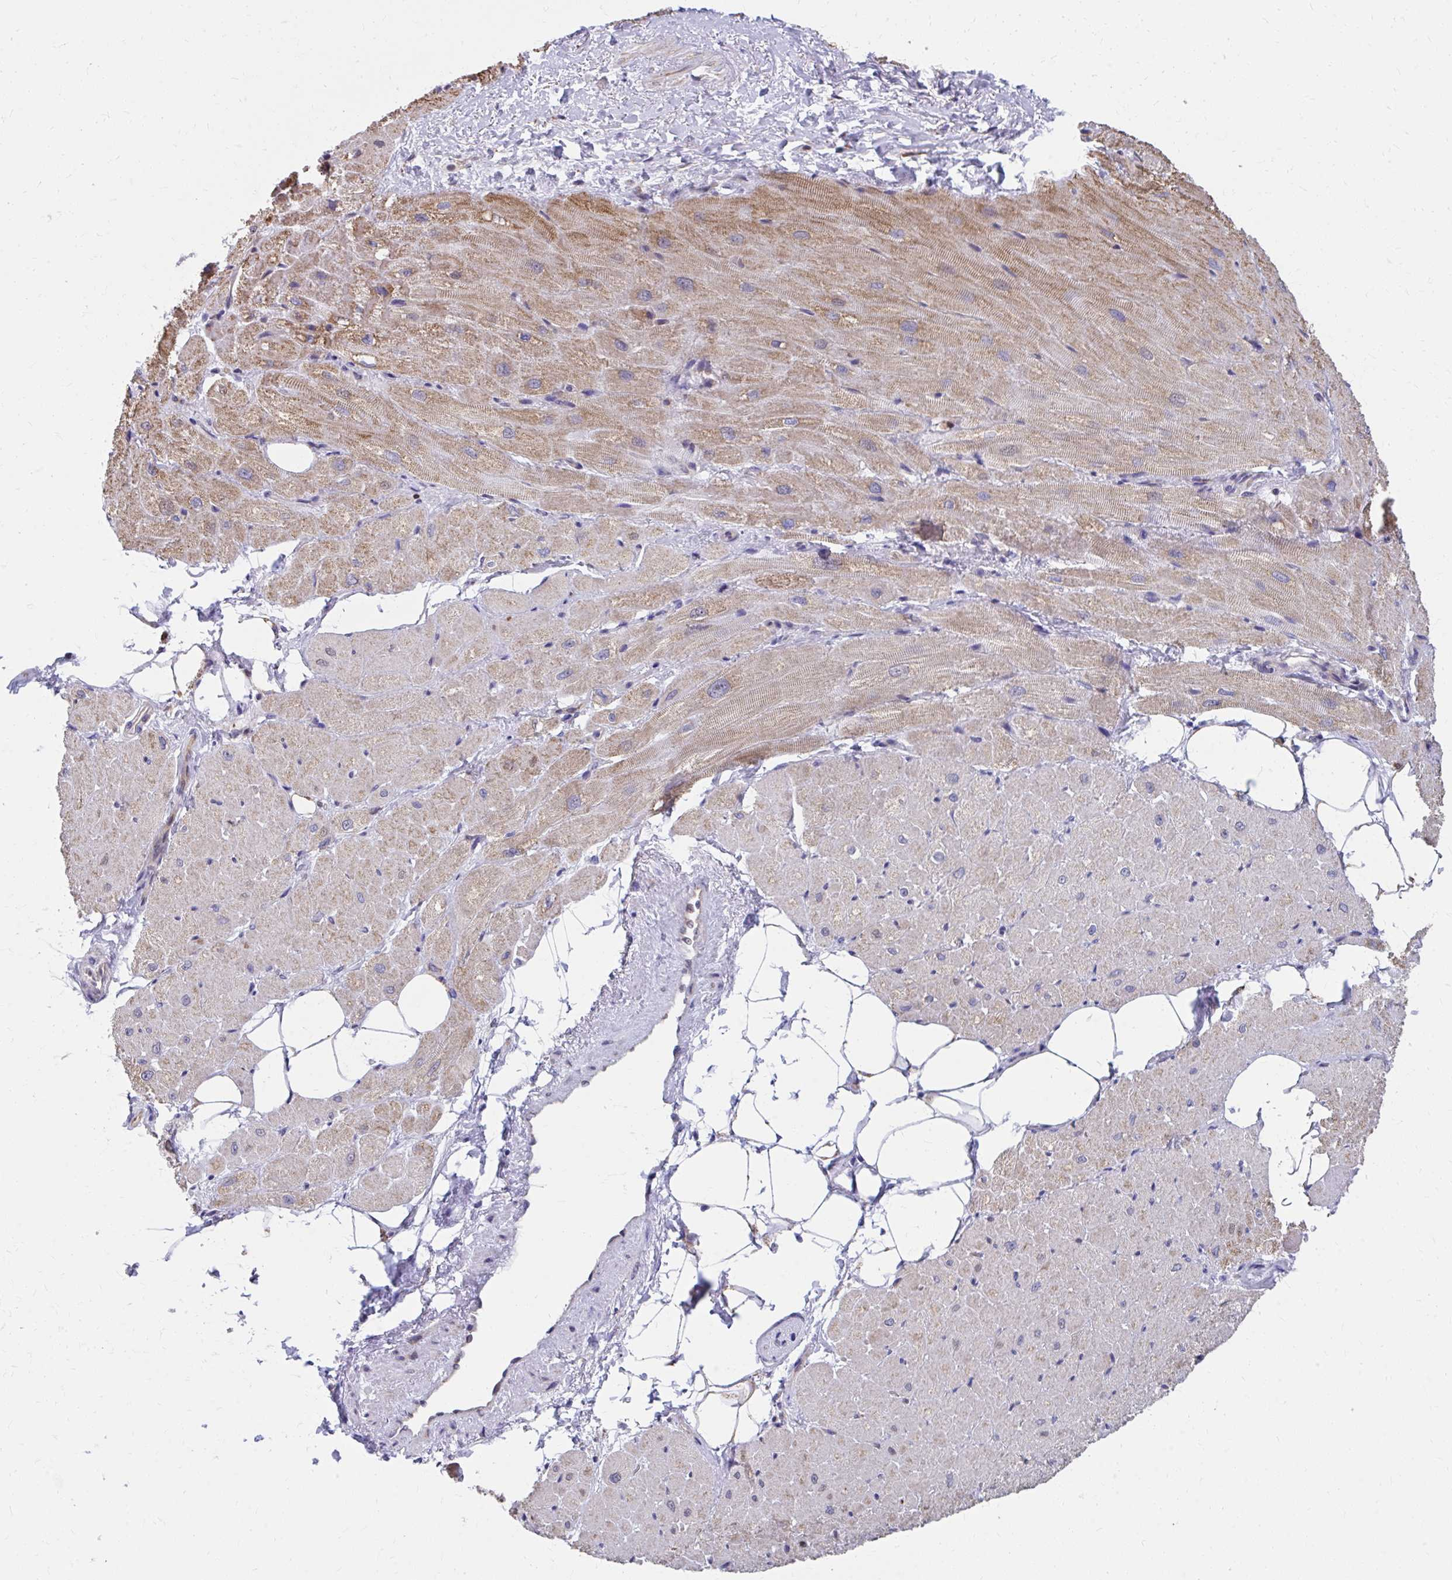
{"staining": {"intensity": "weak", "quantity": ">75%", "location": "cytoplasmic/membranous"}, "tissue": "heart muscle", "cell_type": "Cardiomyocytes", "image_type": "normal", "snomed": [{"axis": "morphology", "description": "Normal tissue, NOS"}, {"axis": "topography", "description": "Heart"}], "caption": "The histopathology image reveals immunohistochemical staining of unremarkable heart muscle. There is weak cytoplasmic/membranous staining is identified in approximately >75% of cardiomyocytes.", "gene": "ZNF778", "patient": {"sex": "male", "age": 62}}